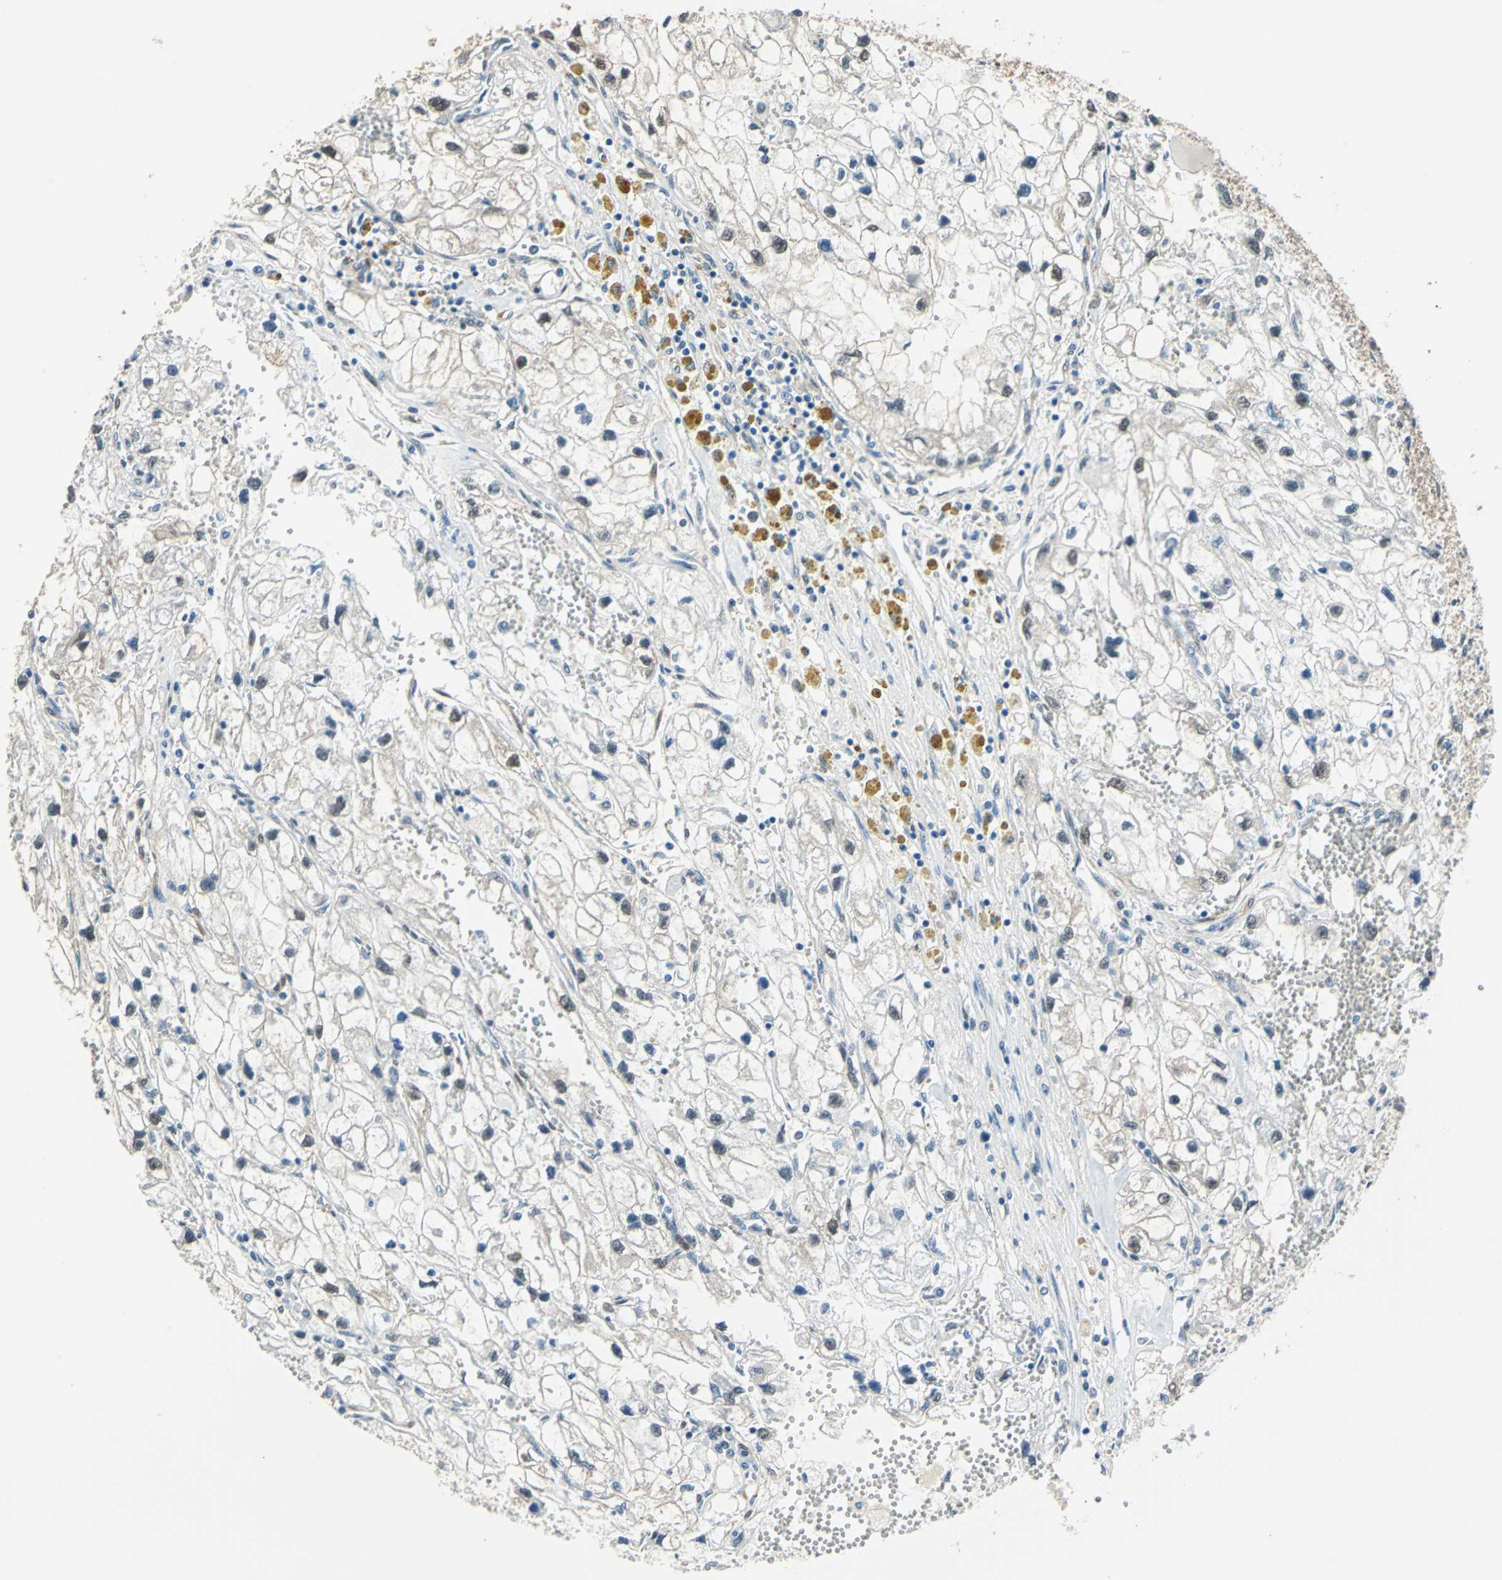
{"staining": {"intensity": "moderate", "quantity": "25%-75%", "location": "nuclear"}, "tissue": "renal cancer", "cell_type": "Tumor cells", "image_type": "cancer", "snomed": [{"axis": "morphology", "description": "Adenocarcinoma, NOS"}, {"axis": "topography", "description": "Kidney"}], "caption": "This micrograph shows renal cancer (adenocarcinoma) stained with immunohistochemistry (IHC) to label a protein in brown. The nuclear of tumor cells show moderate positivity for the protein. Nuclei are counter-stained blue.", "gene": "FKBP4", "patient": {"sex": "female", "age": 70}}